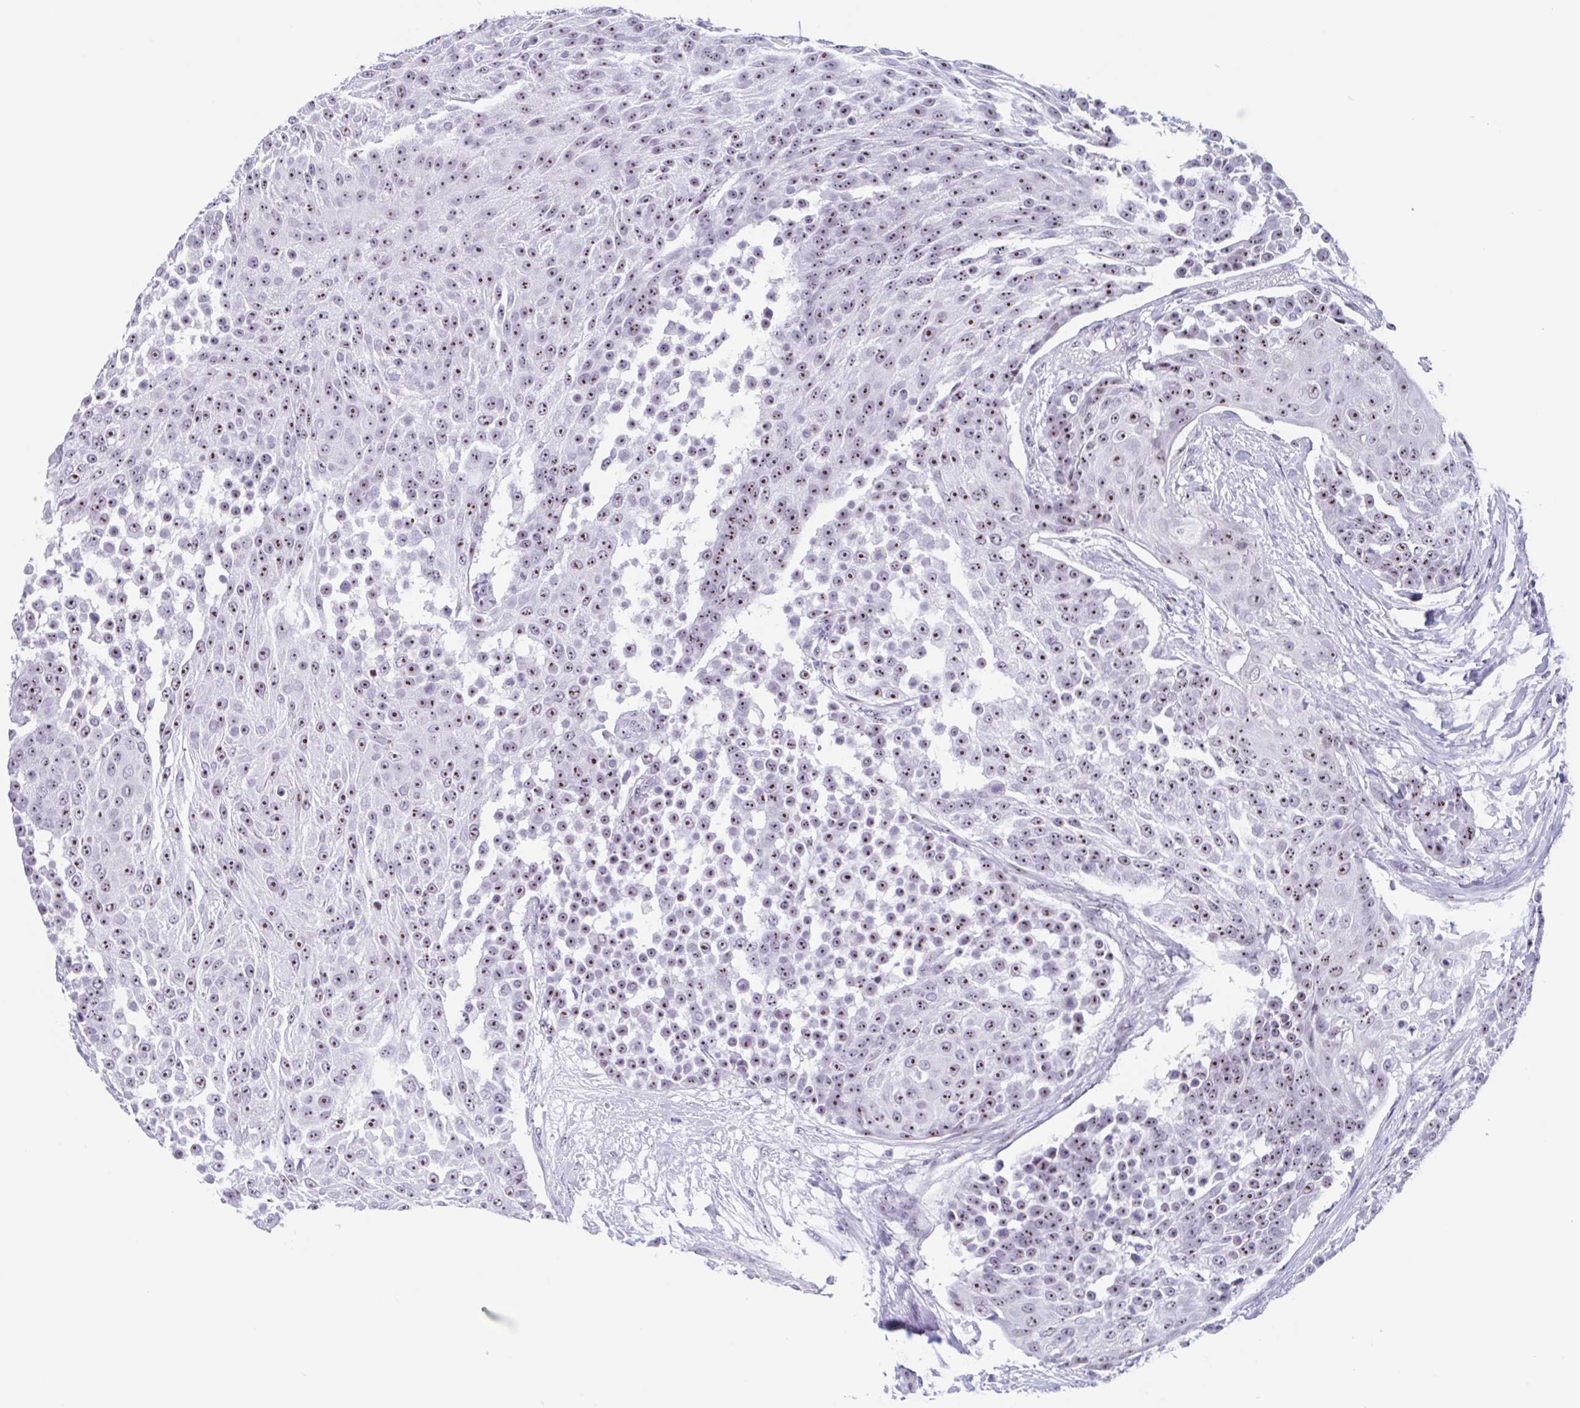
{"staining": {"intensity": "moderate", "quantity": ">75%", "location": "nuclear"}, "tissue": "urothelial cancer", "cell_type": "Tumor cells", "image_type": "cancer", "snomed": [{"axis": "morphology", "description": "Urothelial carcinoma, High grade"}, {"axis": "topography", "description": "Urinary bladder"}], "caption": "Protein staining displays moderate nuclear positivity in approximately >75% of tumor cells in urothelial cancer. Using DAB (brown) and hematoxylin (blue) stains, captured at high magnification using brightfield microscopy.", "gene": "LENG9", "patient": {"sex": "female", "age": 63}}